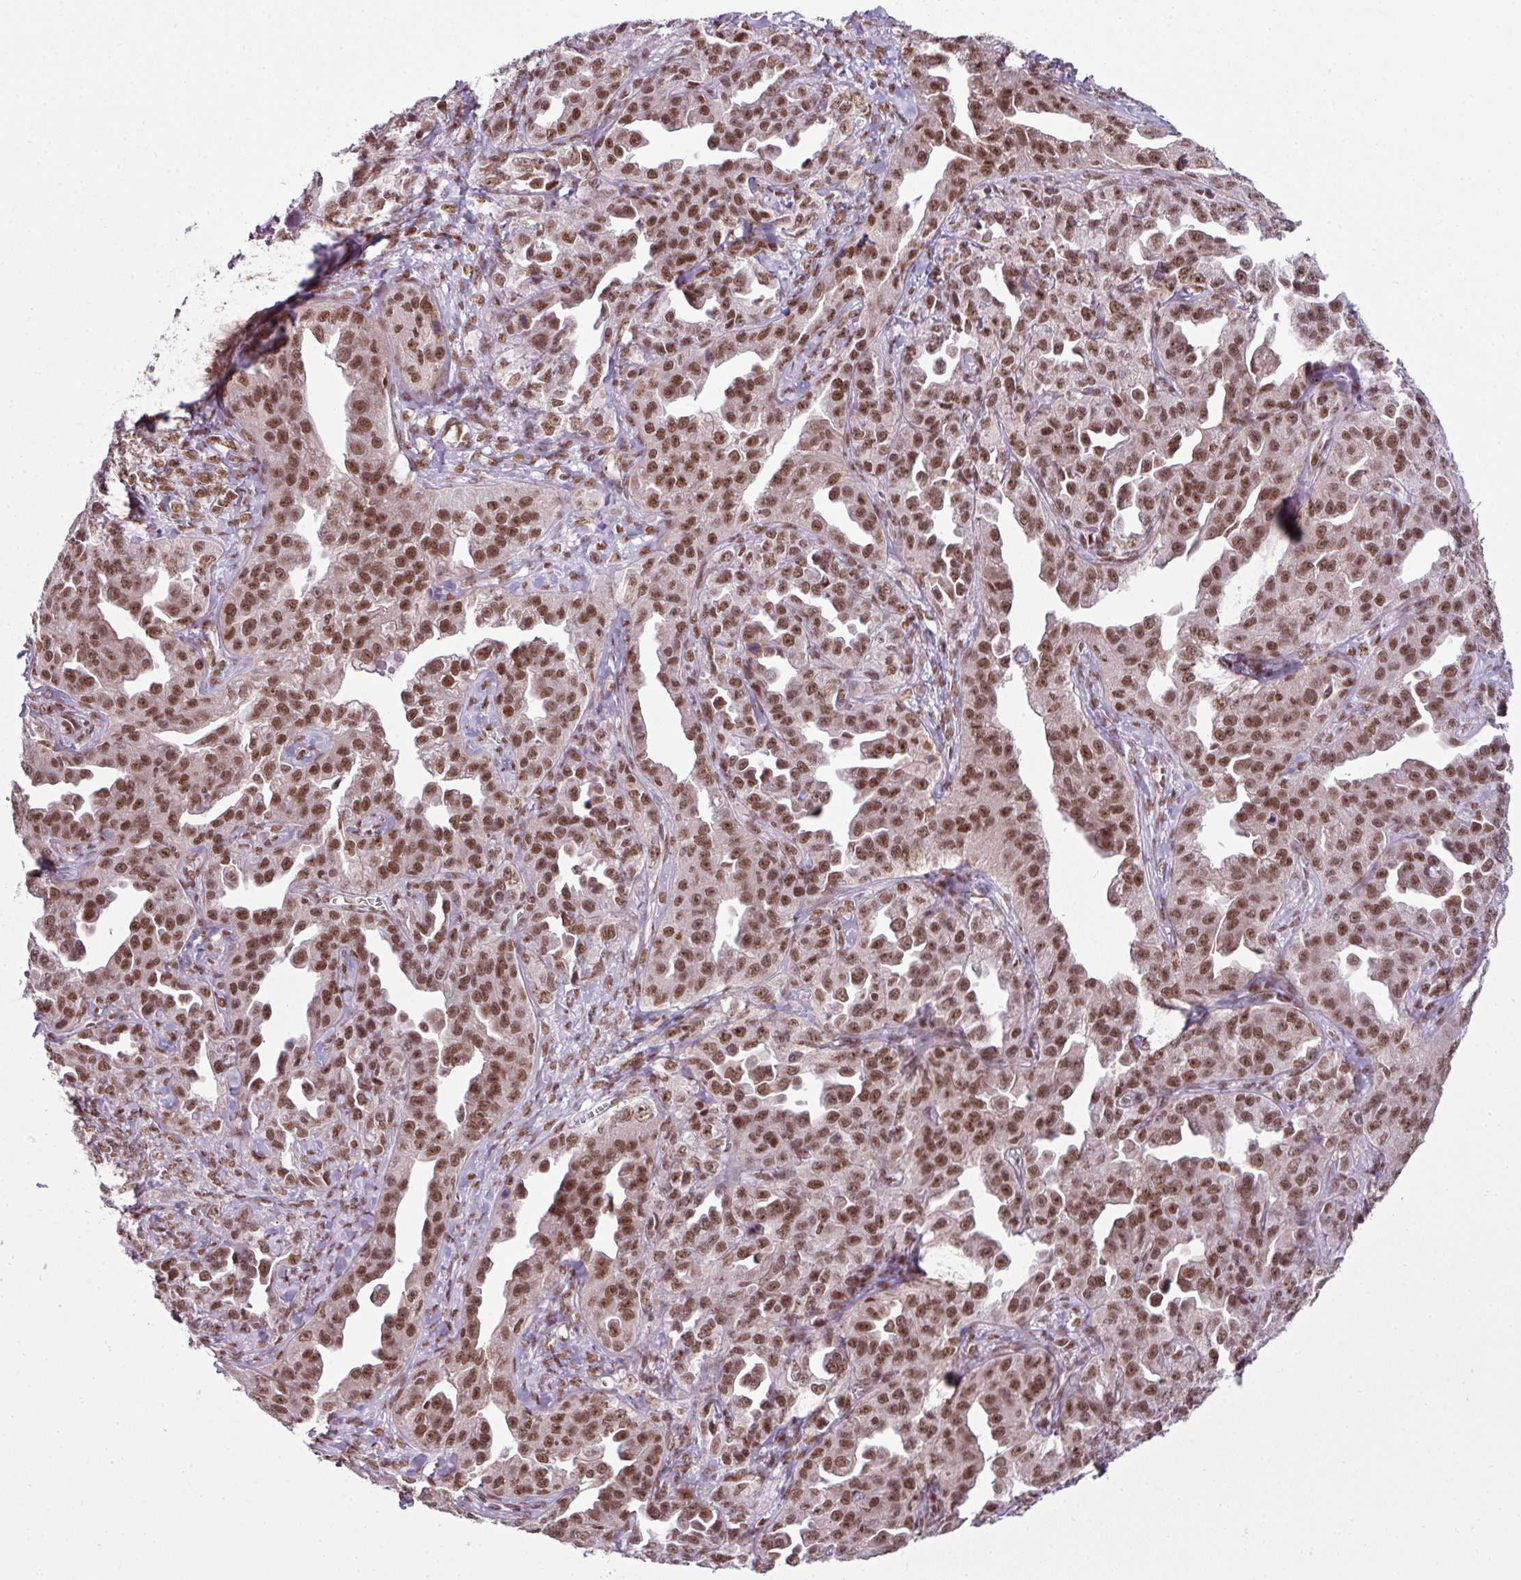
{"staining": {"intensity": "moderate", "quantity": ">75%", "location": "nuclear"}, "tissue": "ovarian cancer", "cell_type": "Tumor cells", "image_type": "cancer", "snomed": [{"axis": "morphology", "description": "Cystadenocarcinoma, serous, NOS"}, {"axis": "topography", "description": "Ovary"}], "caption": "Human ovarian serous cystadenocarcinoma stained with a protein marker shows moderate staining in tumor cells.", "gene": "ARL6IP4", "patient": {"sex": "female", "age": 75}}